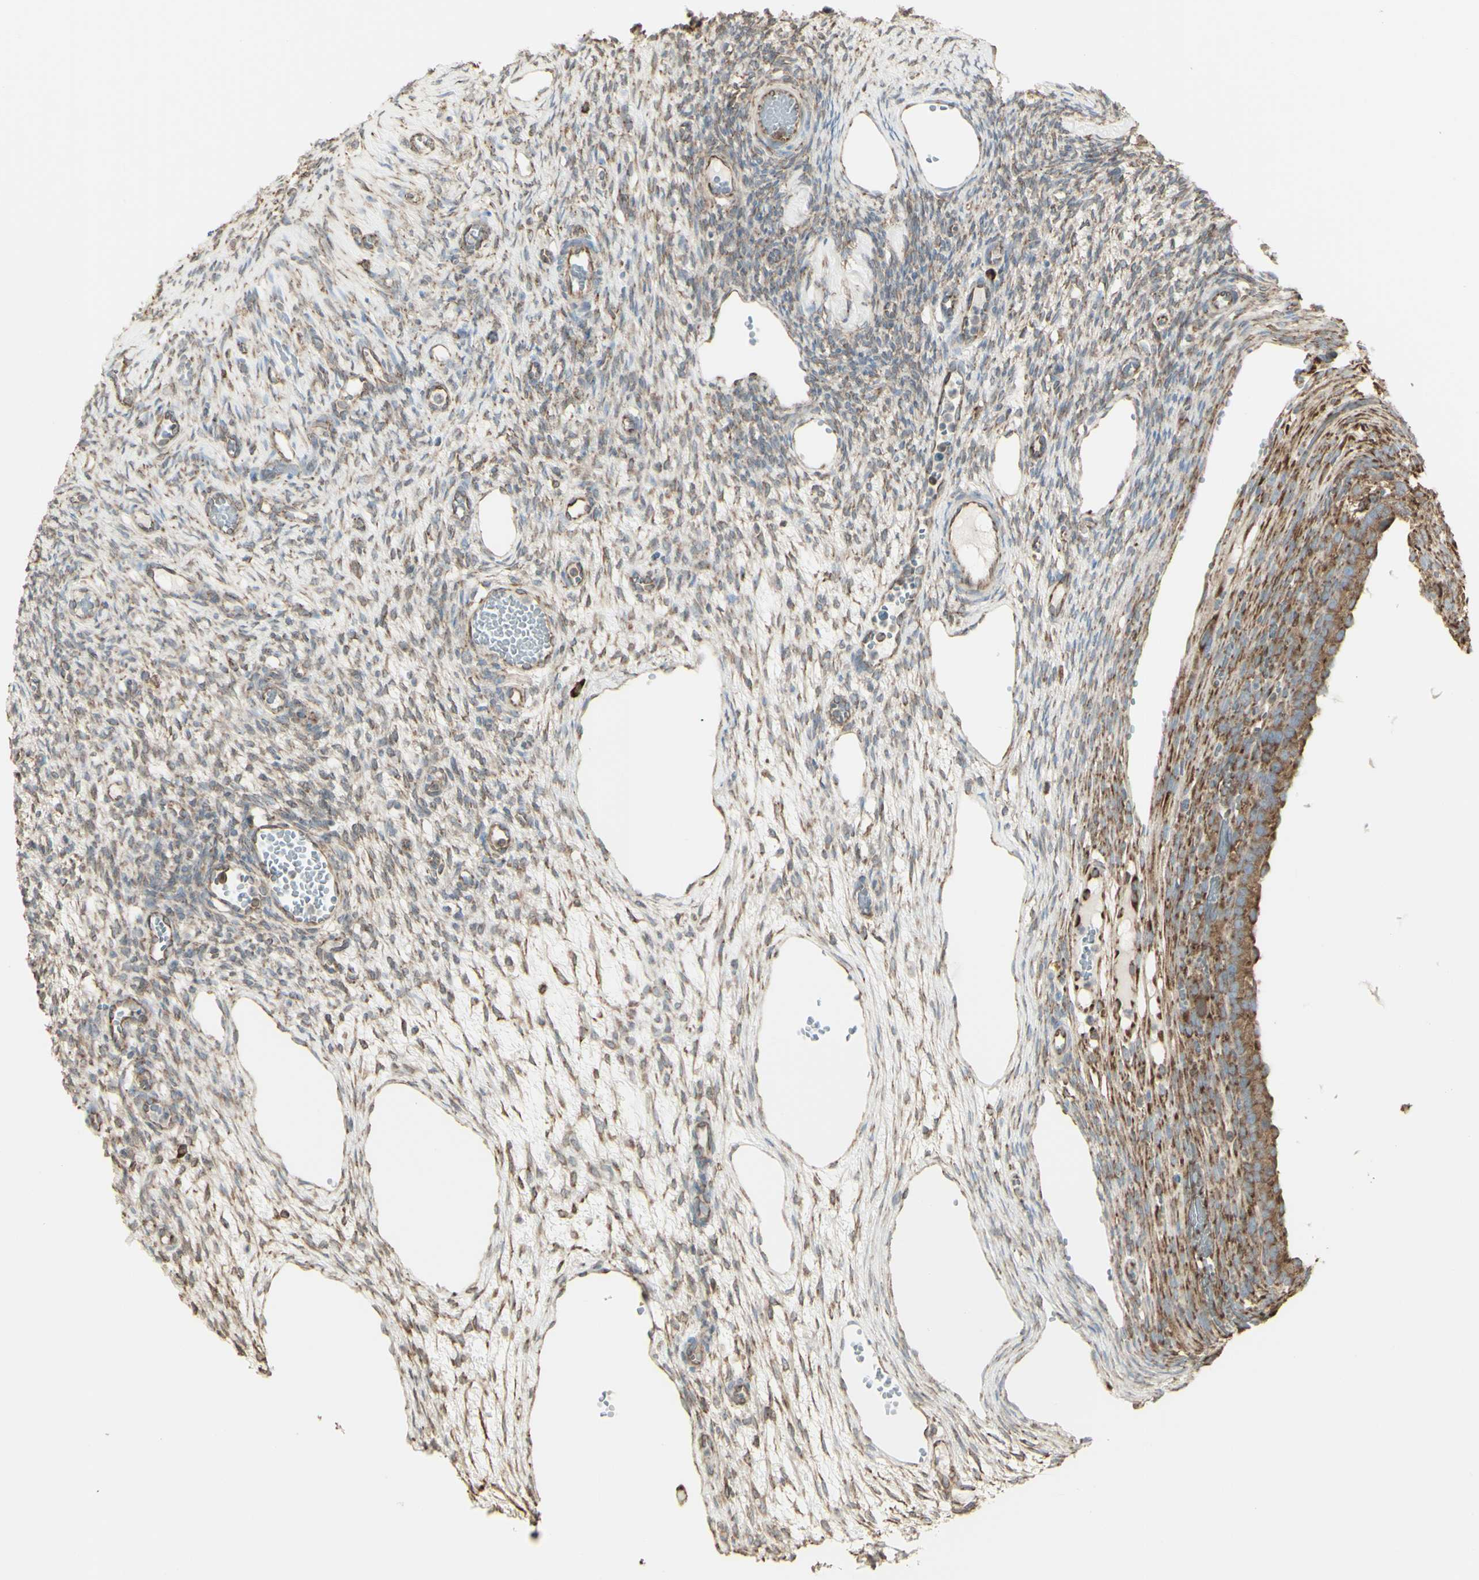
{"staining": {"intensity": "negative", "quantity": "none", "location": "none"}, "tissue": "ovary", "cell_type": "Ovarian stroma cells", "image_type": "normal", "snomed": [{"axis": "morphology", "description": "Normal tissue, NOS"}, {"axis": "topography", "description": "Ovary"}], "caption": "A histopathology image of ovary stained for a protein displays no brown staining in ovarian stroma cells.", "gene": "EEF1B2", "patient": {"sex": "female", "age": 33}}